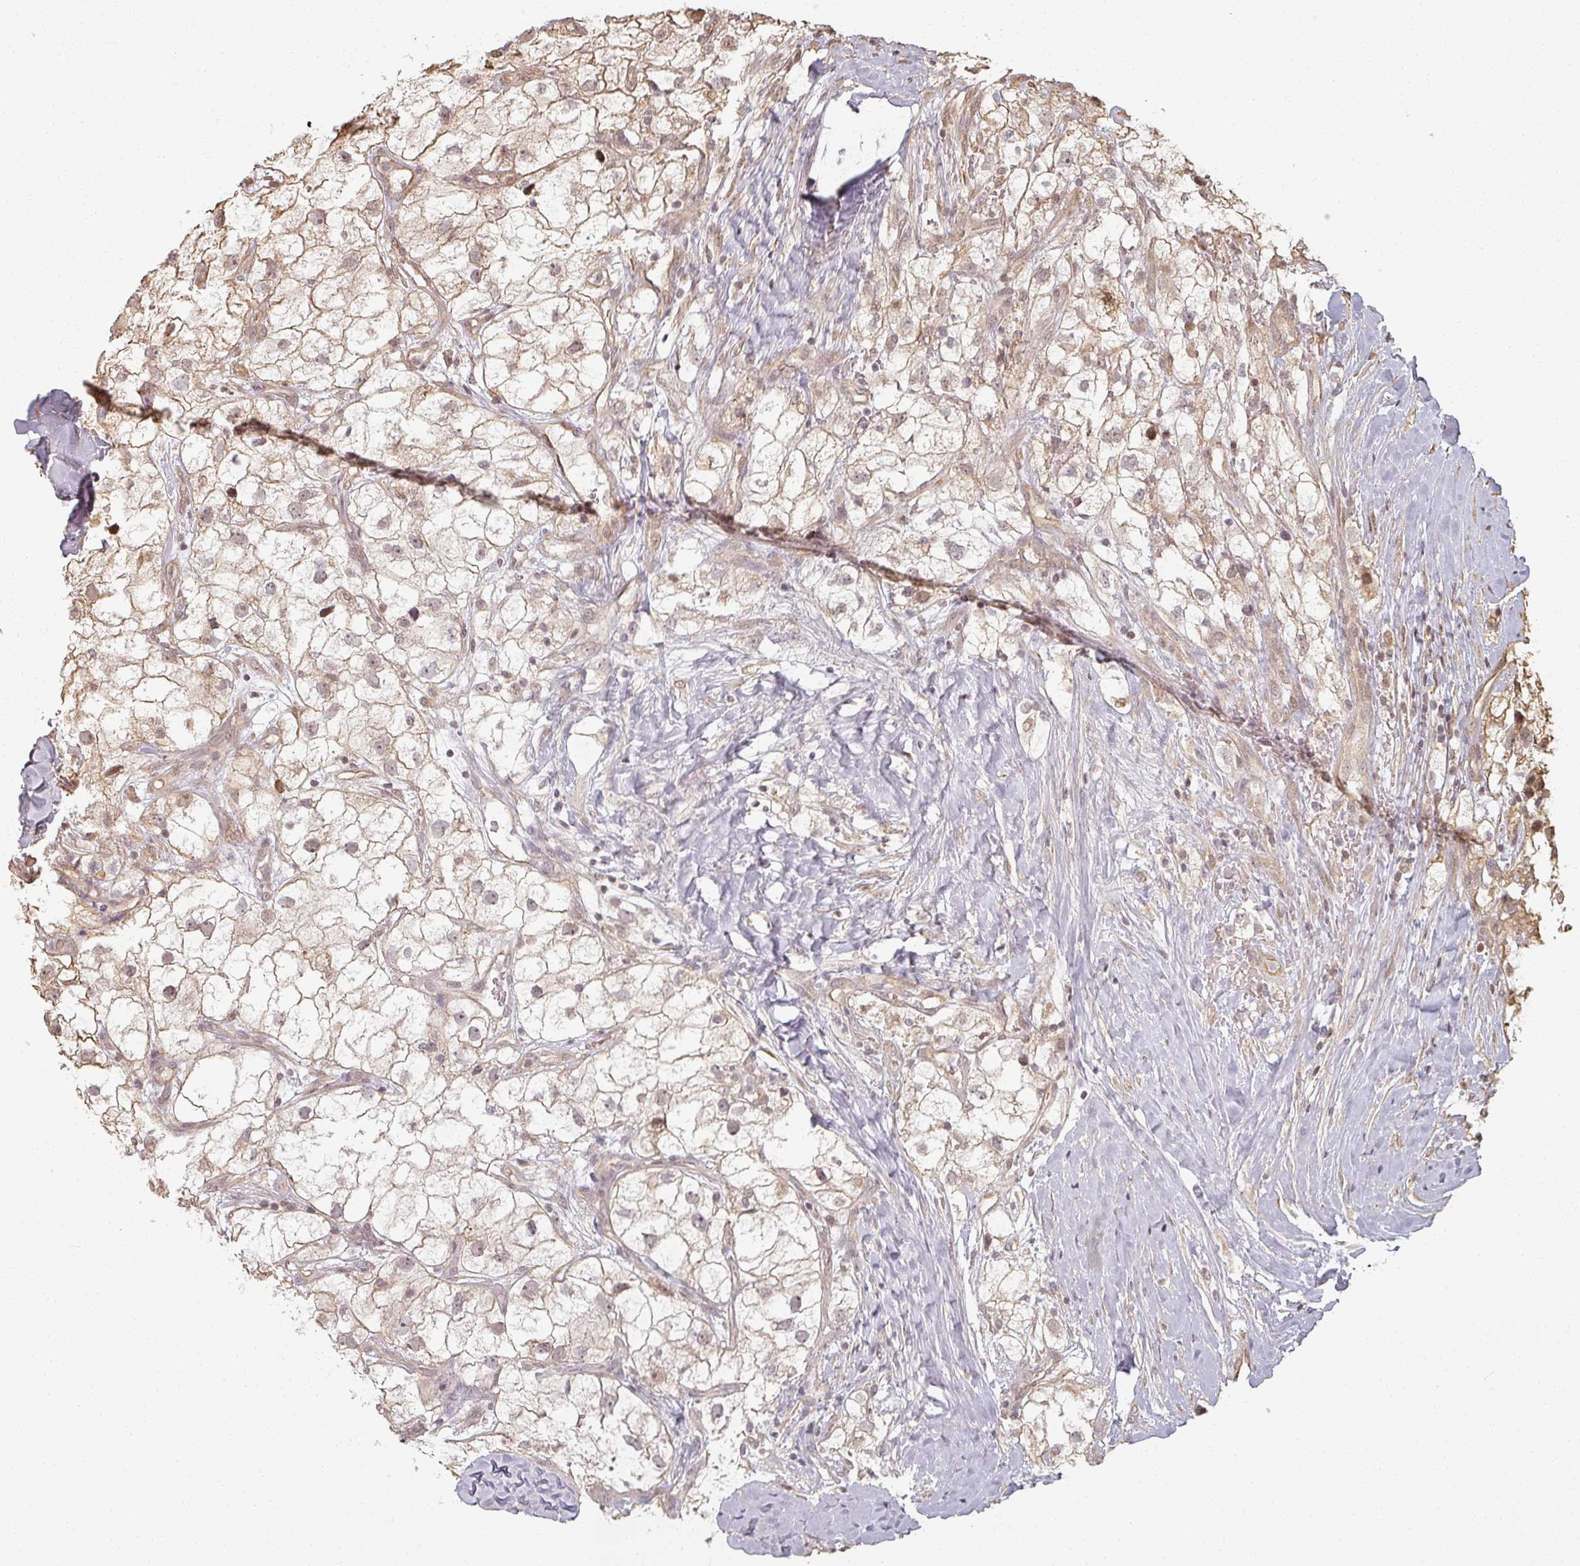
{"staining": {"intensity": "weak", "quantity": ">75%", "location": "cytoplasmic/membranous,nuclear"}, "tissue": "renal cancer", "cell_type": "Tumor cells", "image_type": "cancer", "snomed": [{"axis": "morphology", "description": "Adenocarcinoma, NOS"}, {"axis": "topography", "description": "Kidney"}], "caption": "A histopathology image of renal cancer stained for a protein displays weak cytoplasmic/membranous and nuclear brown staining in tumor cells.", "gene": "MED19", "patient": {"sex": "male", "age": 59}}